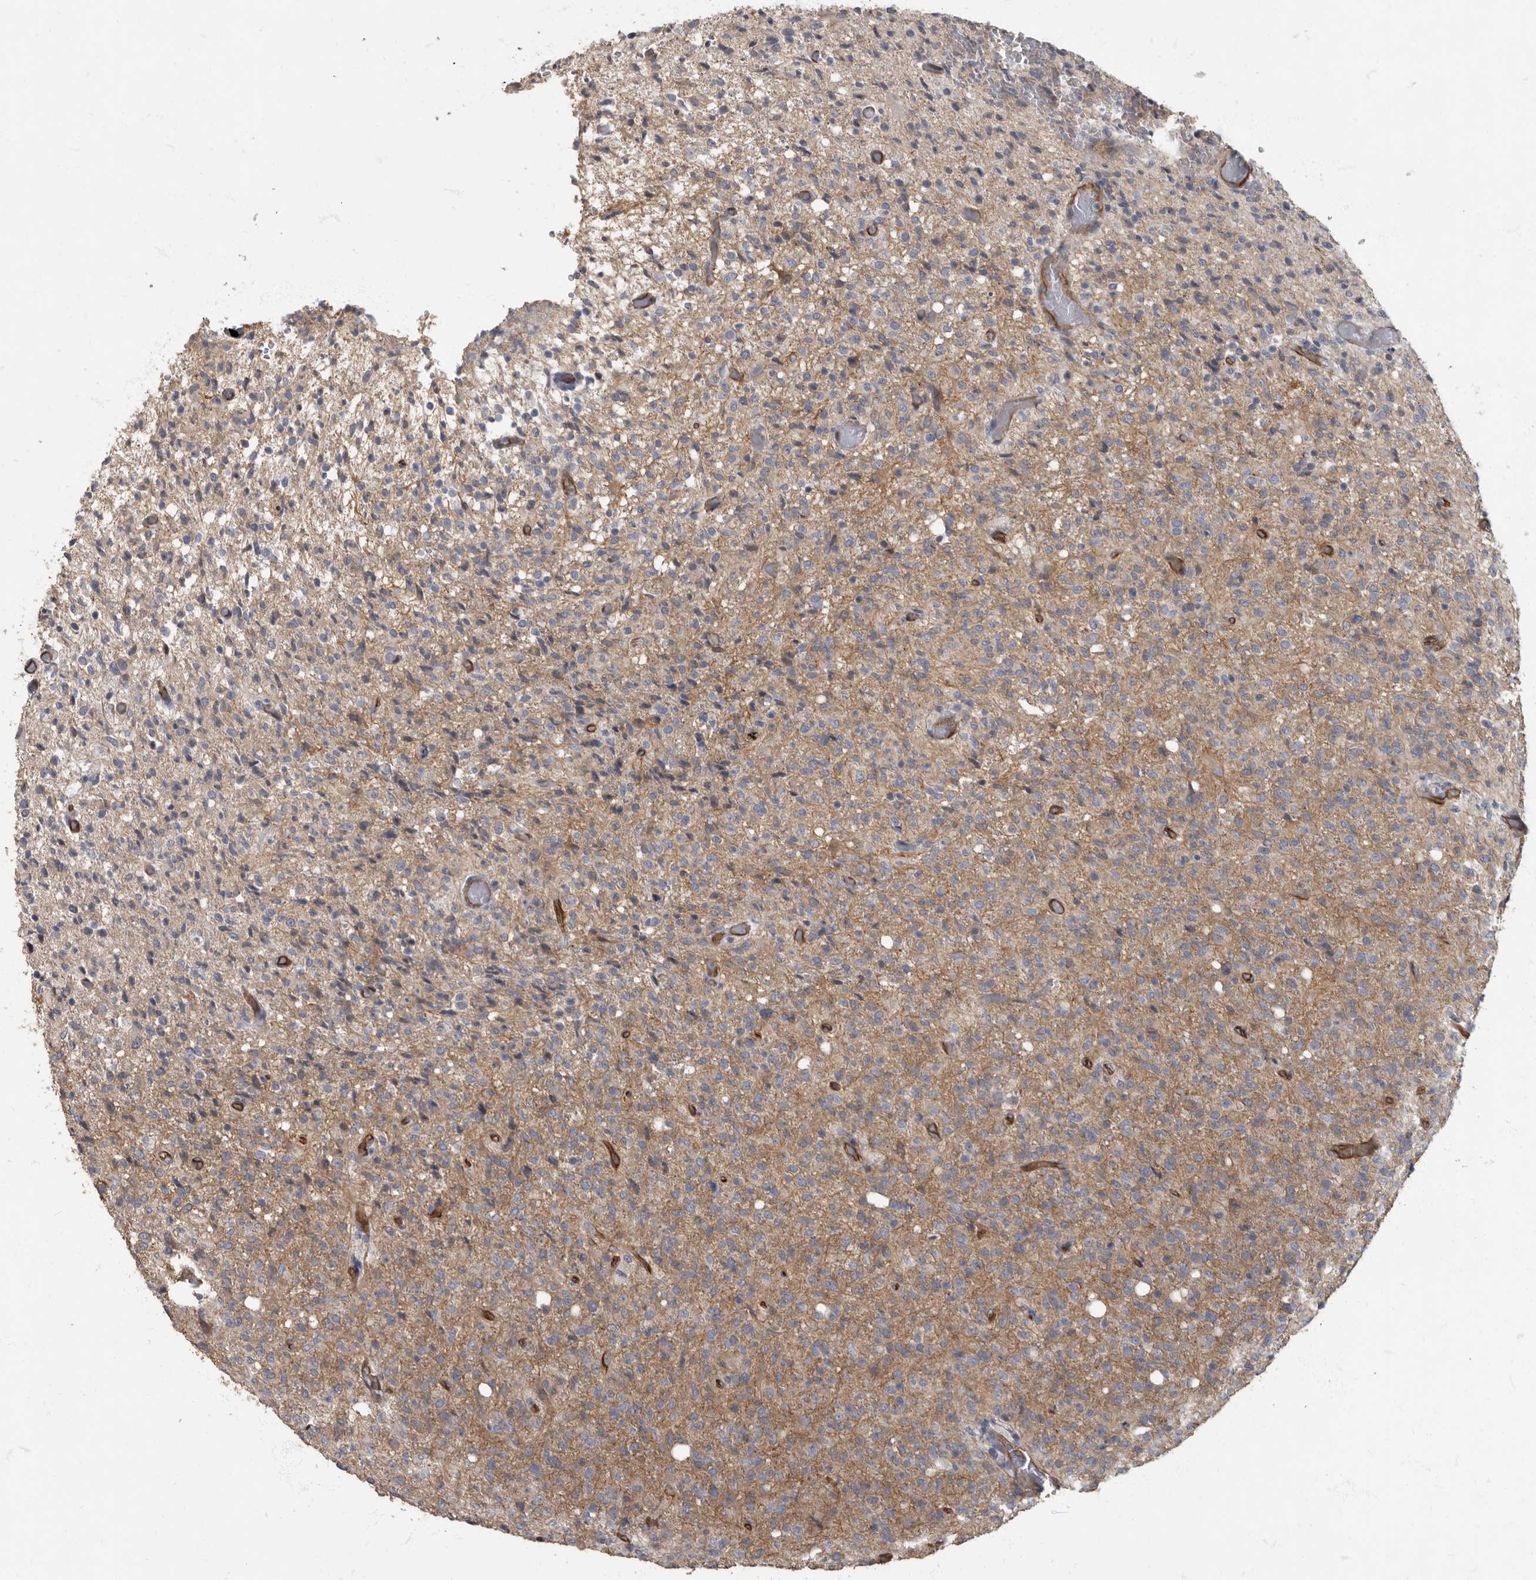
{"staining": {"intensity": "negative", "quantity": "none", "location": "none"}, "tissue": "glioma", "cell_type": "Tumor cells", "image_type": "cancer", "snomed": [{"axis": "morphology", "description": "Glioma, malignant, High grade"}, {"axis": "topography", "description": "Brain"}], "caption": "IHC photomicrograph of neoplastic tissue: human malignant high-grade glioma stained with DAB demonstrates no significant protein expression in tumor cells.", "gene": "PDK1", "patient": {"sex": "female", "age": 57}}